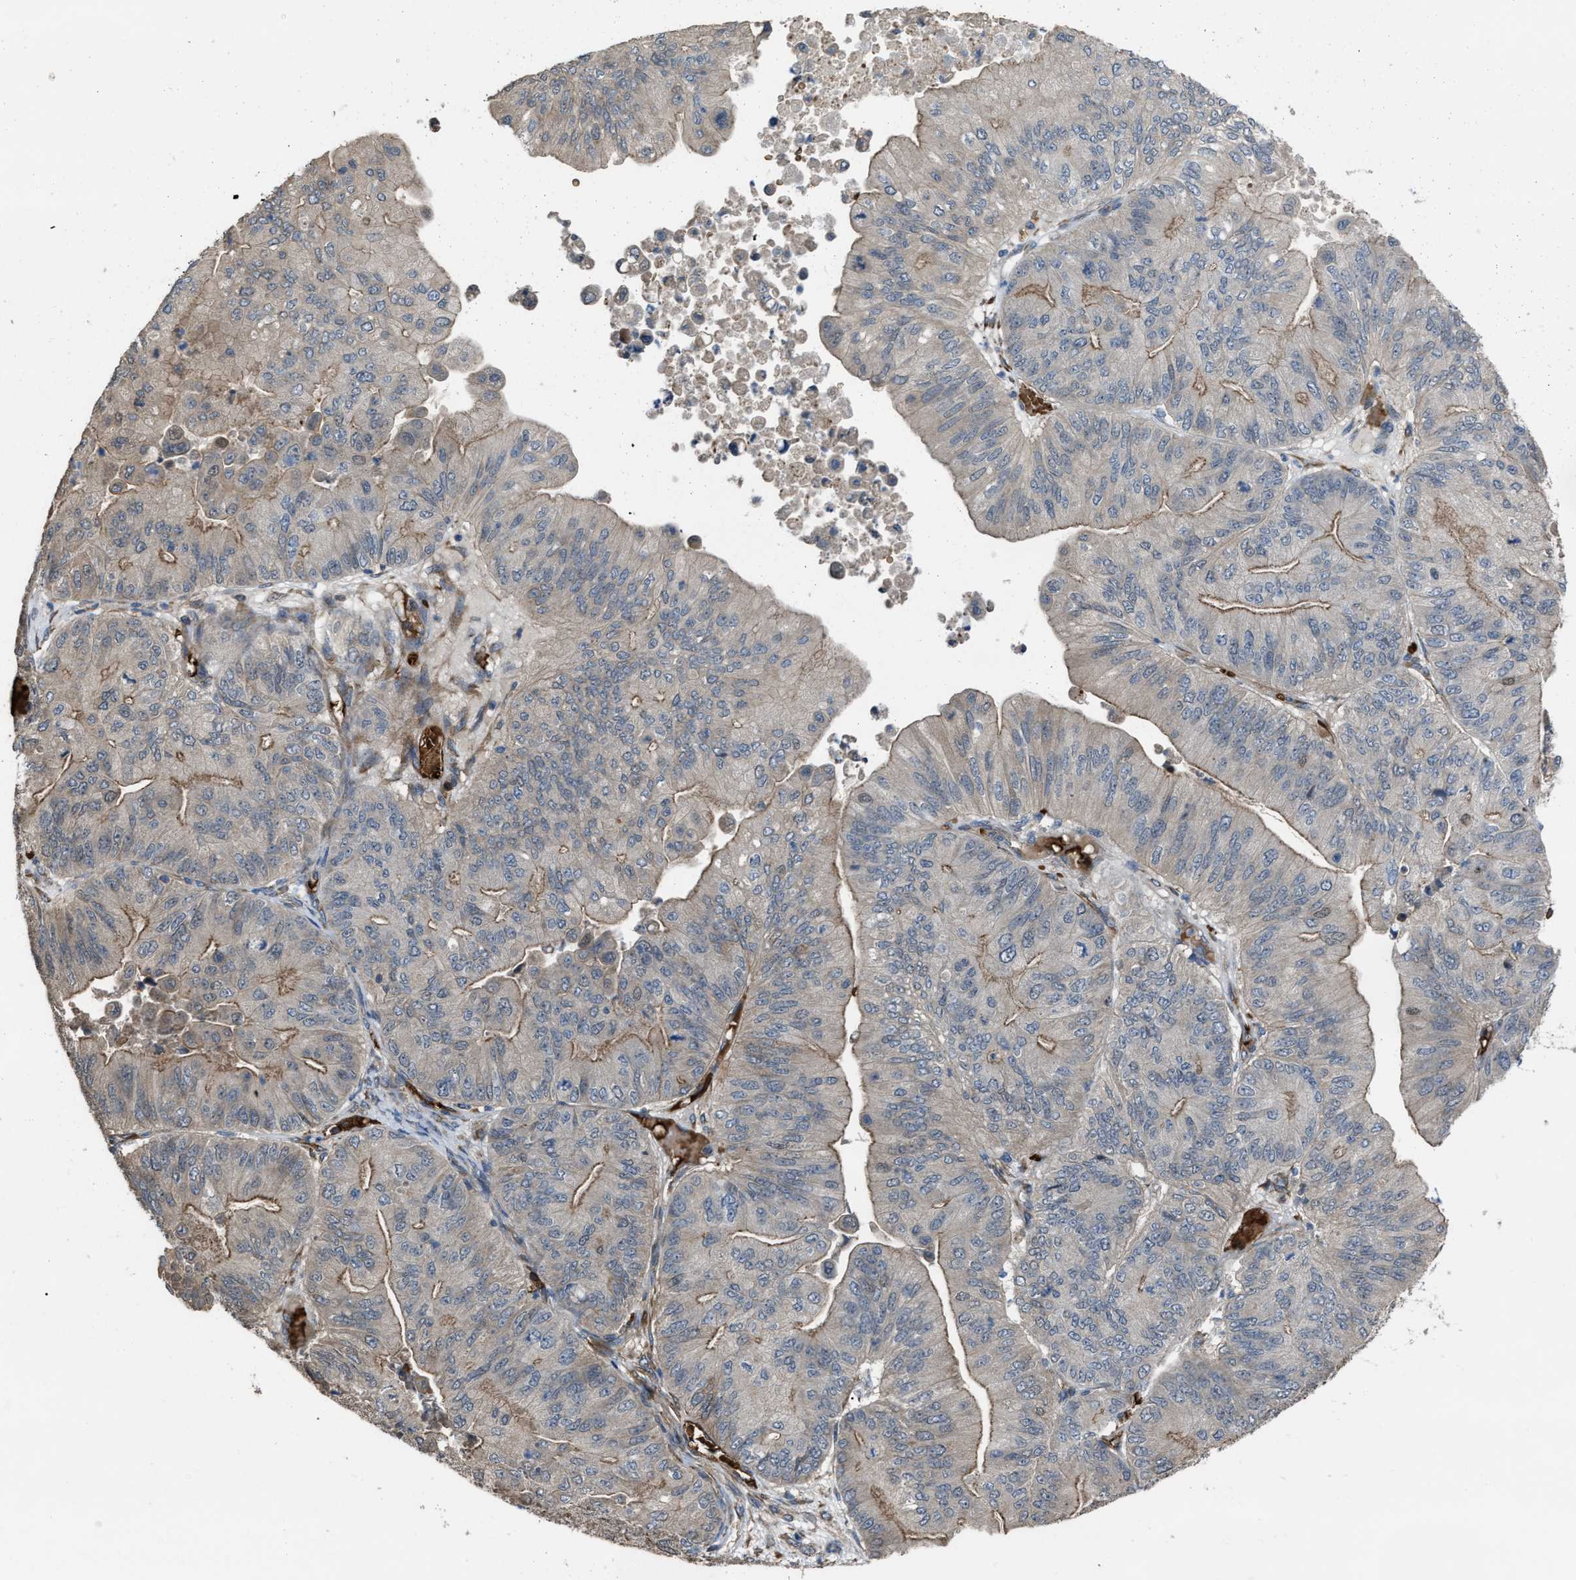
{"staining": {"intensity": "moderate", "quantity": "25%-75%", "location": "cytoplasmic/membranous"}, "tissue": "ovarian cancer", "cell_type": "Tumor cells", "image_type": "cancer", "snomed": [{"axis": "morphology", "description": "Cystadenocarcinoma, mucinous, NOS"}, {"axis": "topography", "description": "Ovary"}], "caption": "Ovarian cancer tissue shows moderate cytoplasmic/membranous positivity in about 25%-75% of tumor cells, visualized by immunohistochemistry.", "gene": "SELENOM", "patient": {"sex": "female", "age": 61}}